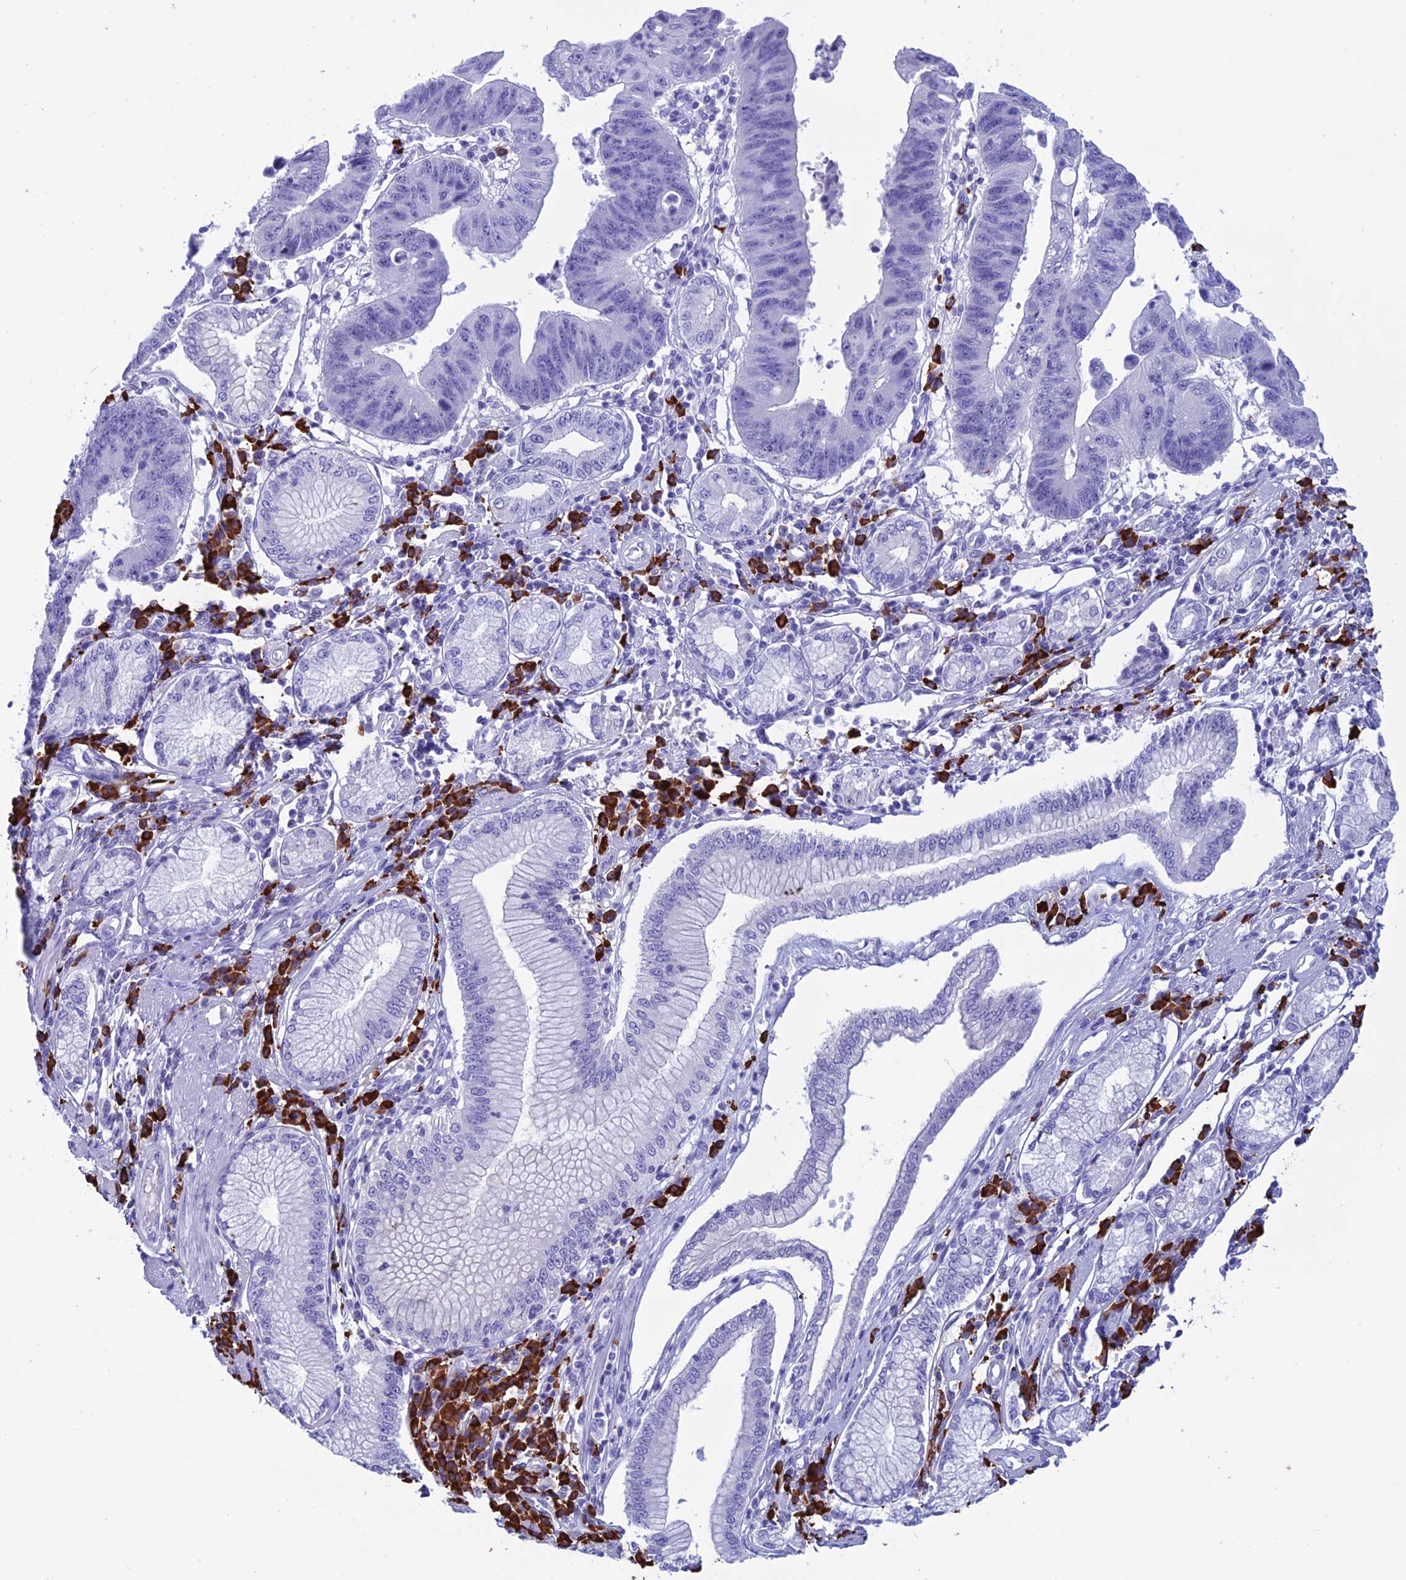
{"staining": {"intensity": "negative", "quantity": "none", "location": "none"}, "tissue": "stomach cancer", "cell_type": "Tumor cells", "image_type": "cancer", "snomed": [{"axis": "morphology", "description": "Adenocarcinoma, NOS"}, {"axis": "topography", "description": "Stomach"}], "caption": "IHC photomicrograph of stomach adenocarcinoma stained for a protein (brown), which reveals no expression in tumor cells.", "gene": "MZB1", "patient": {"sex": "male", "age": 59}}